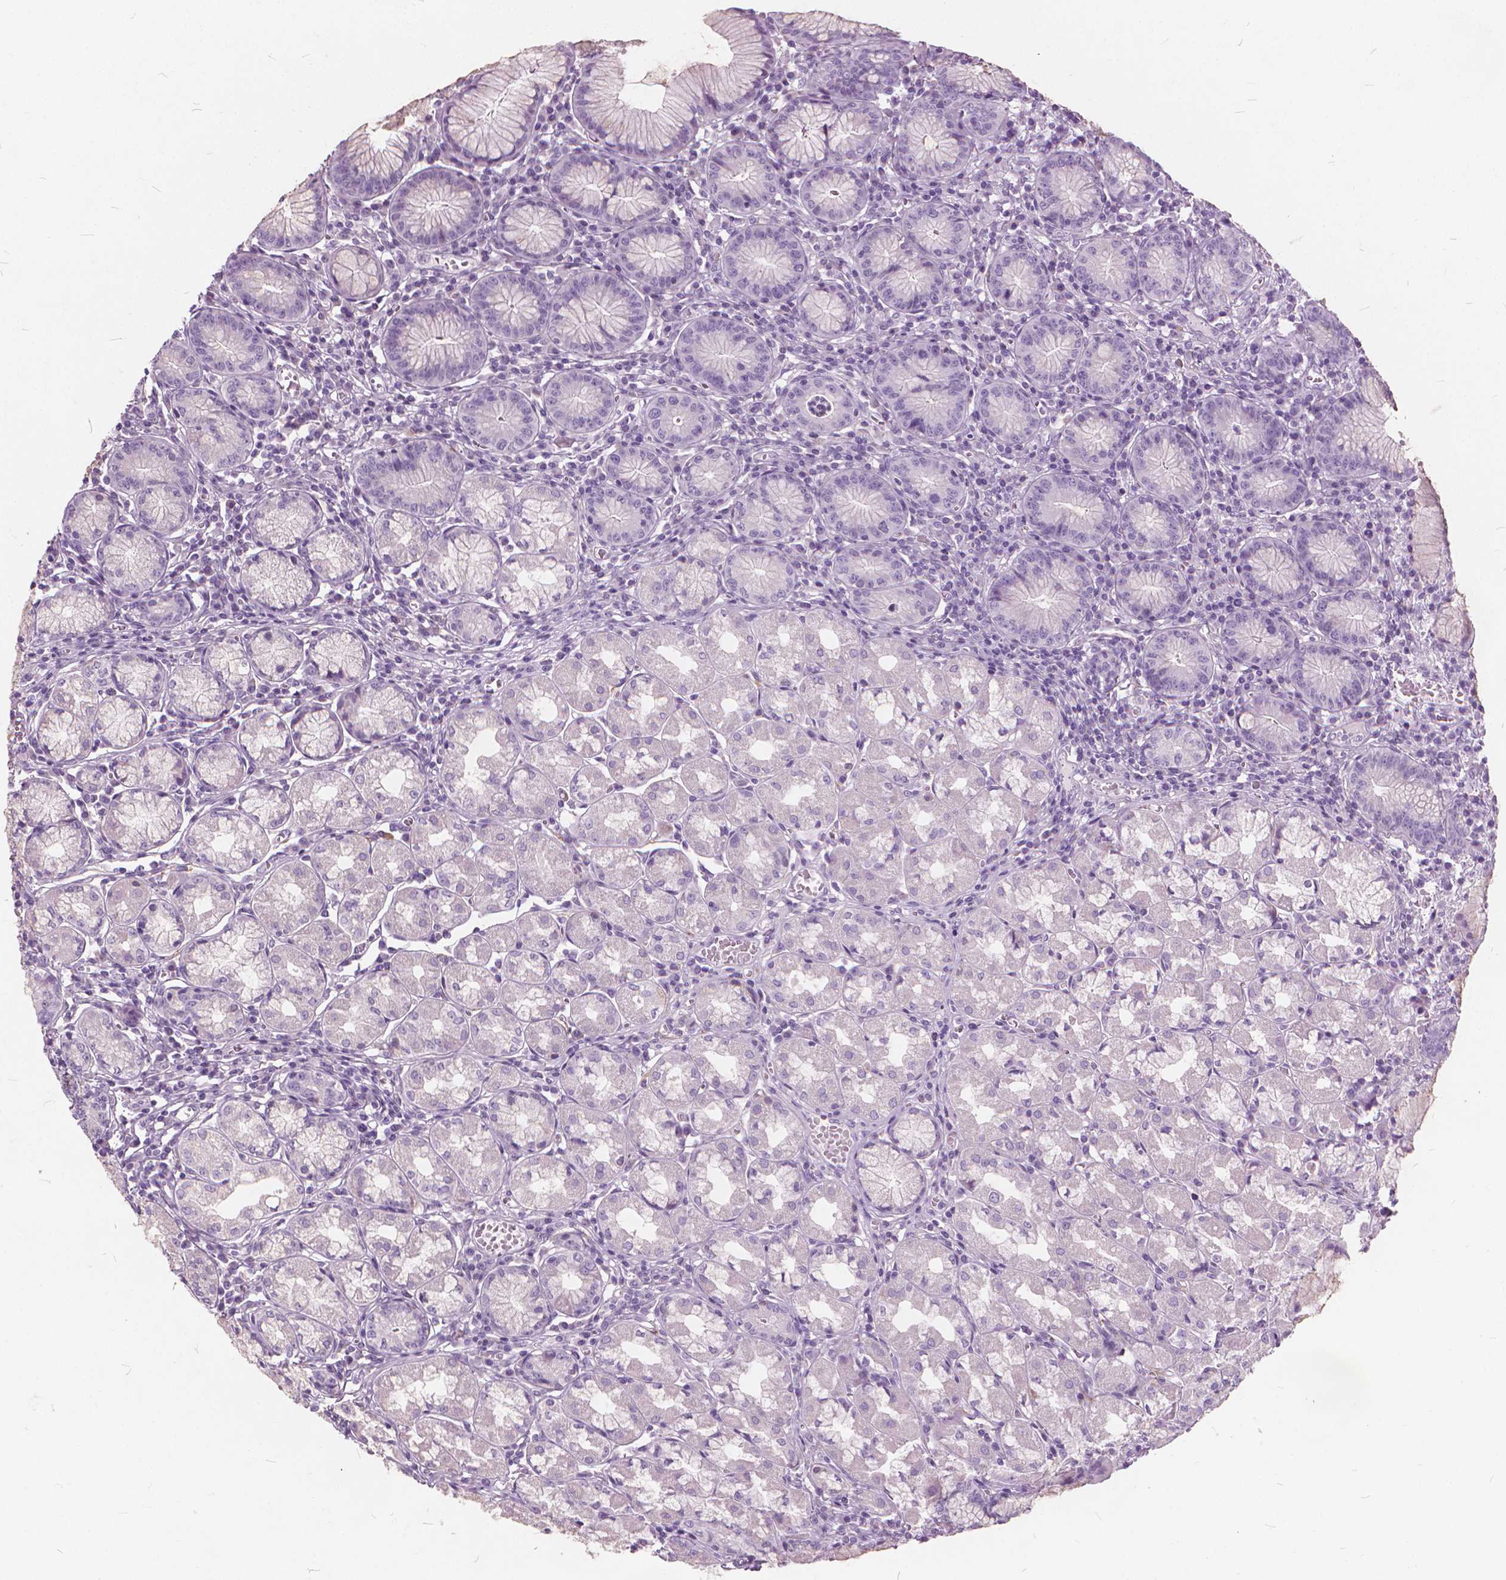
{"staining": {"intensity": "negative", "quantity": "none", "location": "none"}, "tissue": "stomach", "cell_type": "Glandular cells", "image_type": "normal", "snomed": [{"axis": "morphology", "description": "Normal tissue, NOS"}, {"axis": "topography", "description": "Stomach"}], "caption": "Immunohistochemistry photomicrograph of normal stomach stained for a protein (brown), which displays no expression in glandular cells.", "gene": "DNM1", "patient": {"sex": "male", "age": 55}}